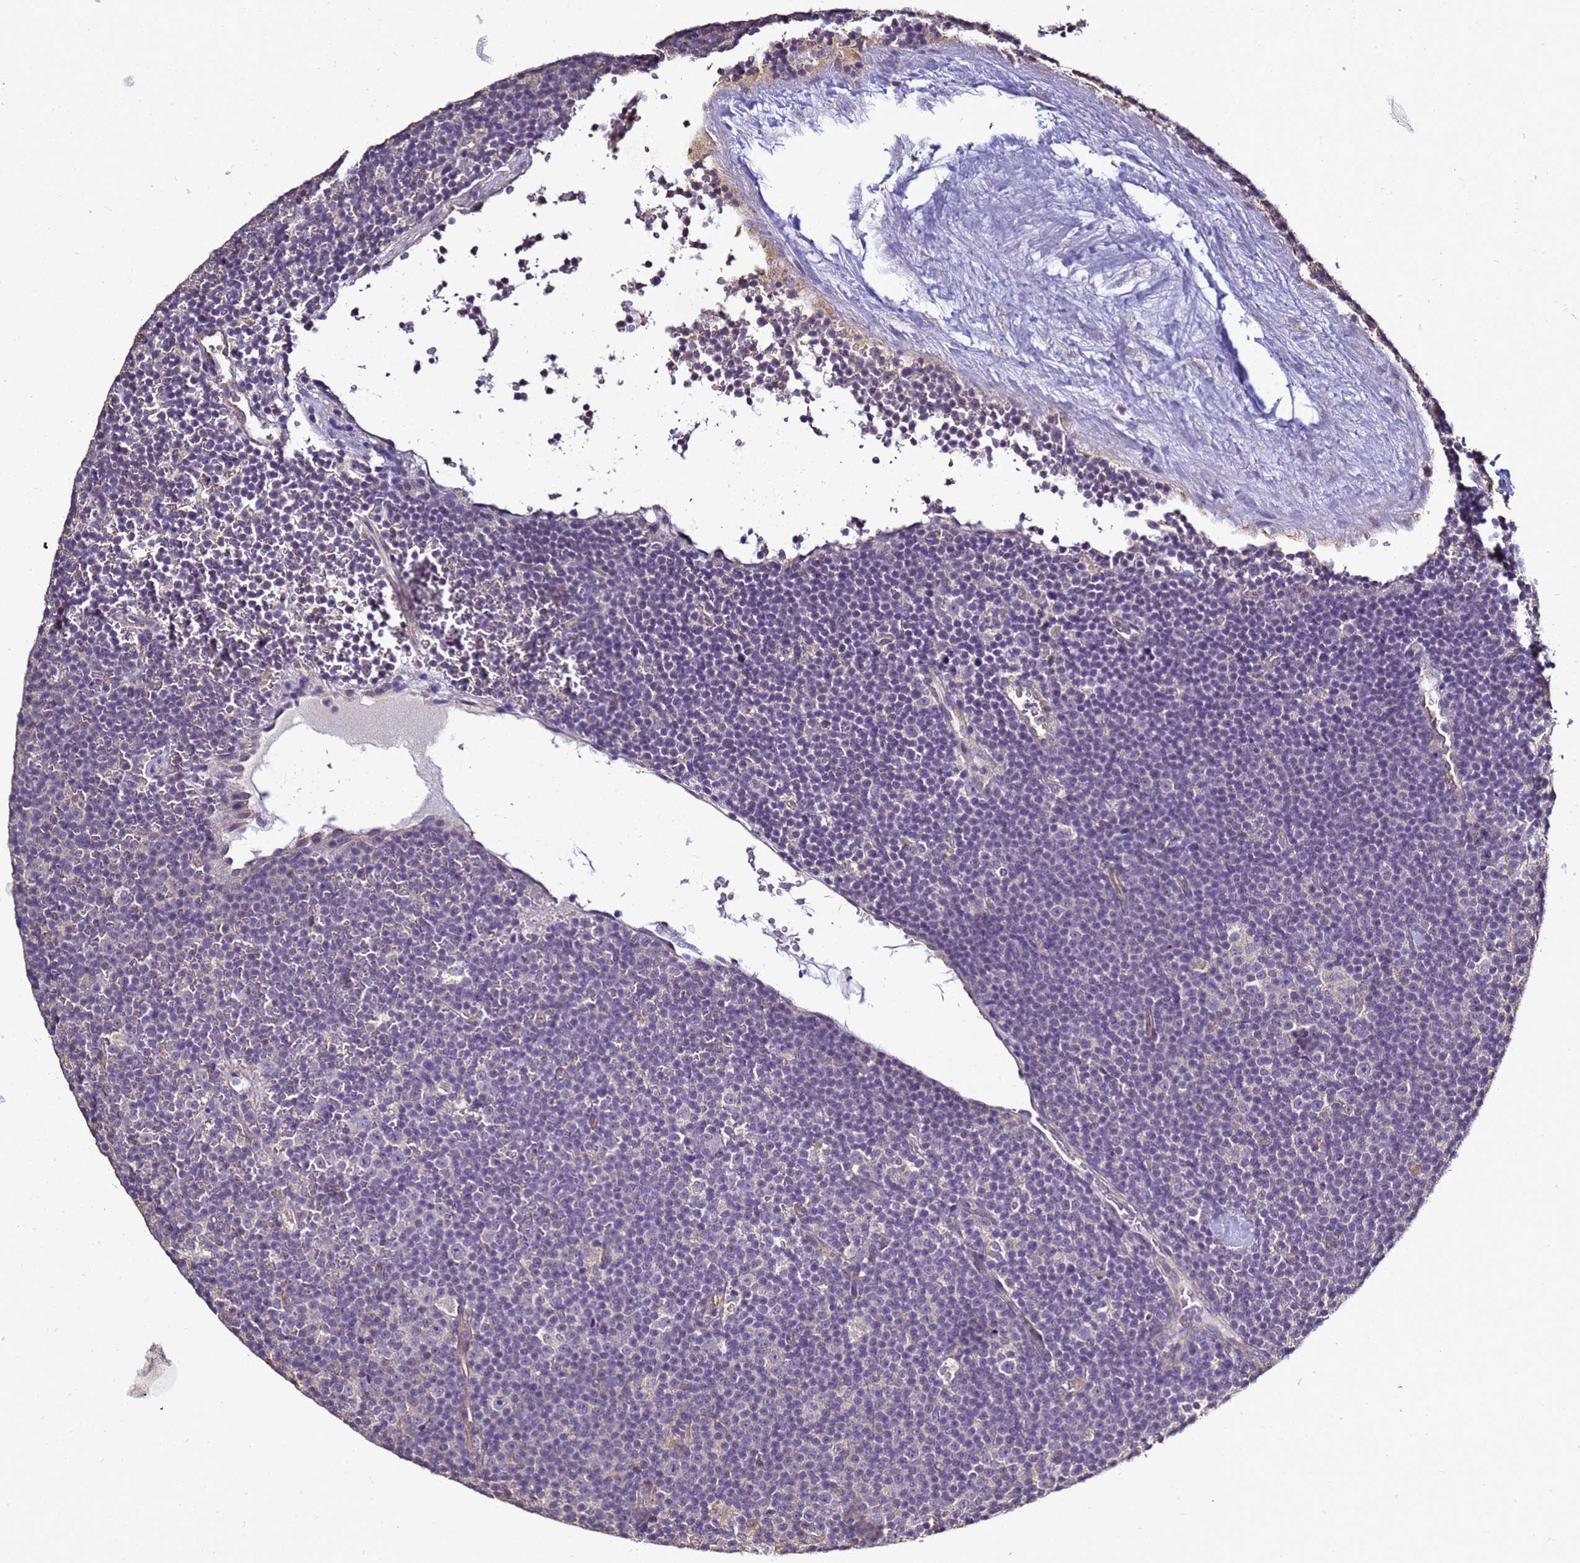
{"staining": {"intensity": "negative", "quantity": "none", "location": "none"}, "tissue": "lymphoma", "cell_type": "Tumor cells", "image_type": "cancer", "snomed": [{"axis": "morphology", "description": "Malignant lymphoma, non-Hodgkin's type, Low grade"}, {"axis": "topography", "description": "Lymph node"}], "caption": "The micrograph reveals no significant positivity in tumor cells of malignant lymphoma, non-Hodgkin's type (low-grade).", "gene": "ENOPH1", "patient": {"sex": "female", "age": 67}}